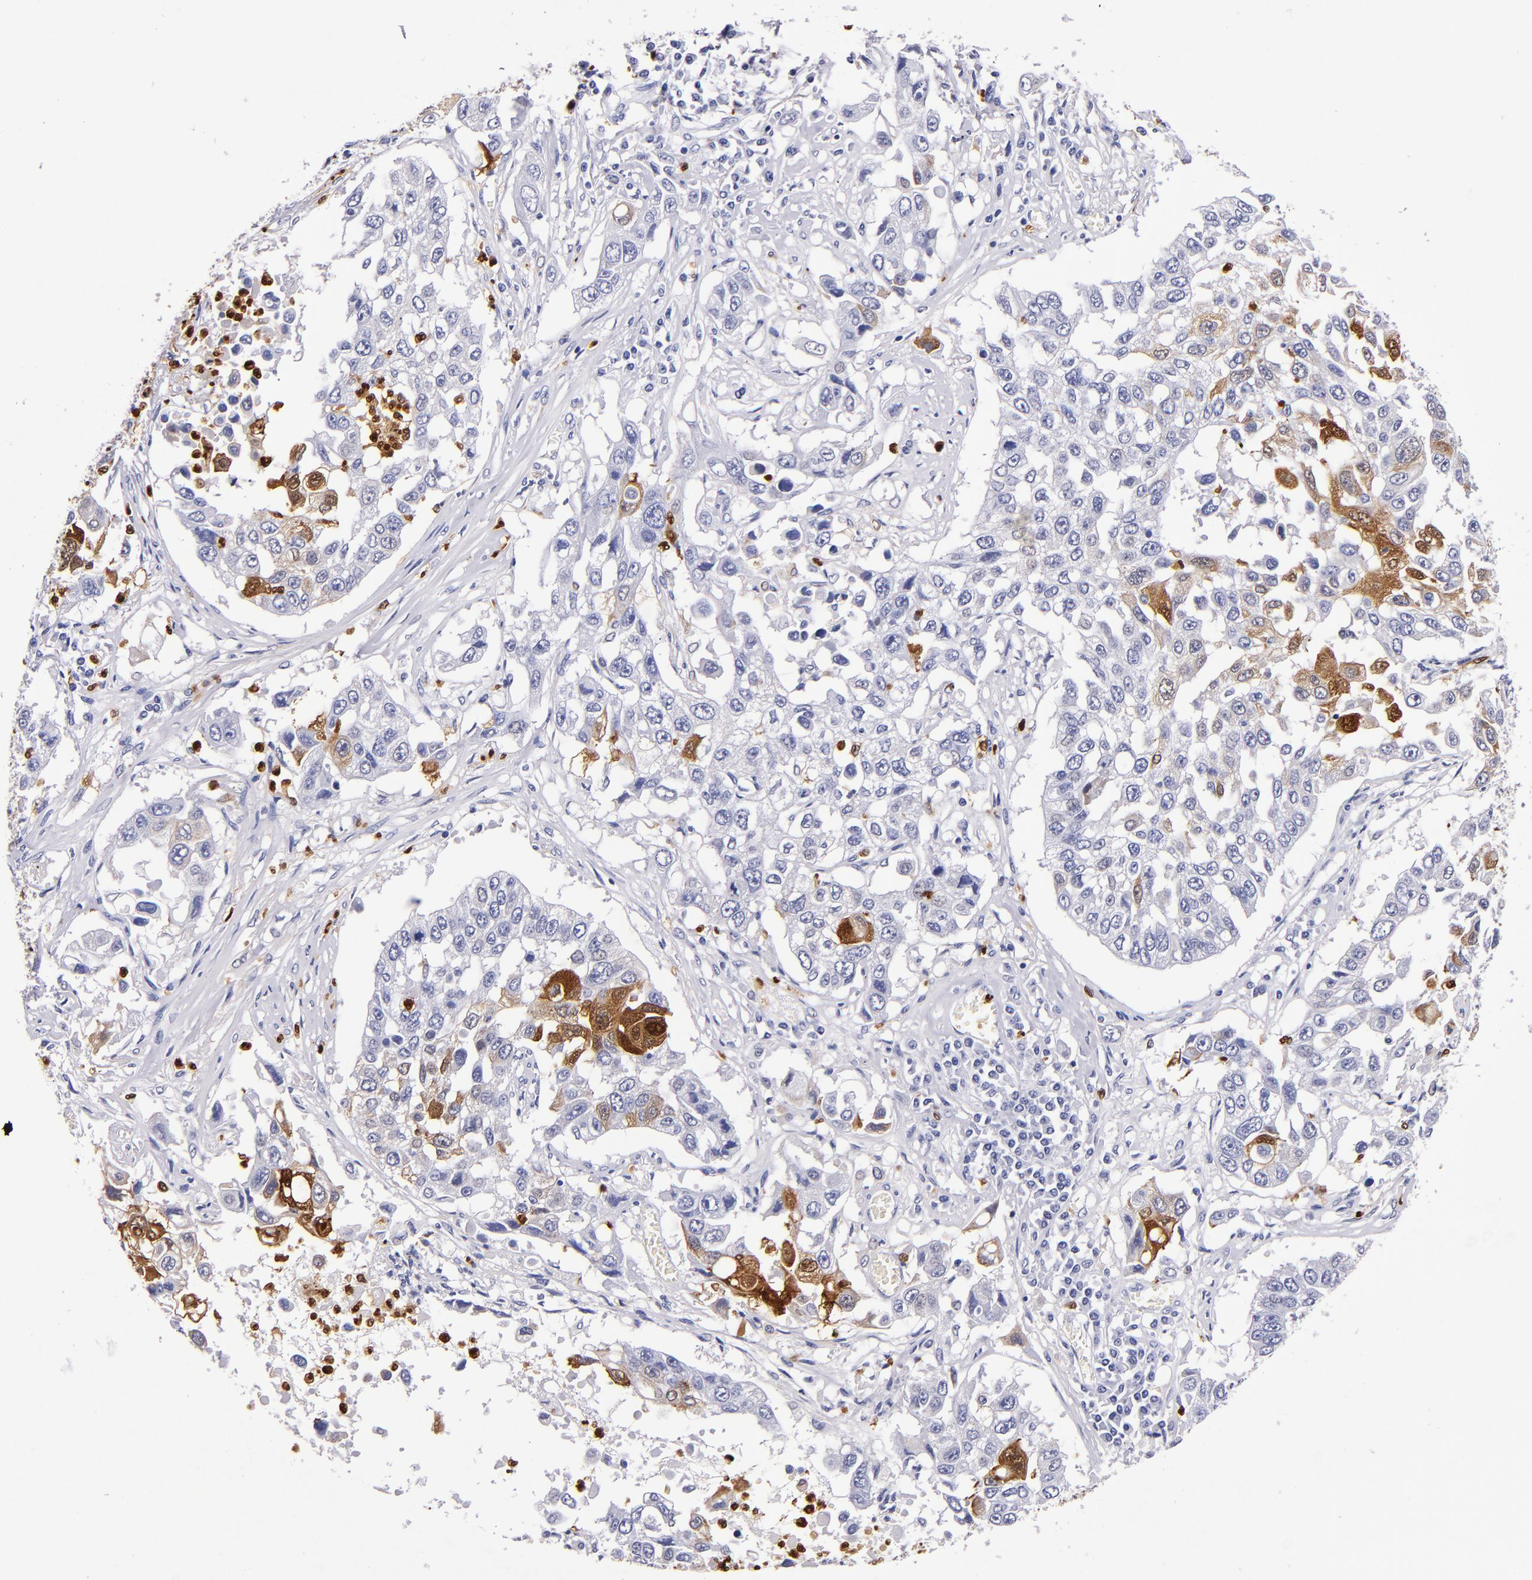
{"staining": {"intensity": "strong", "quantity": "<25%", "location": "cytoplasmic/membranous,nuclear"}, "tissue": "lung cancer", "cell_type": "Tumor cells", "image_type": "cancer", "snomed": [{"axis": "morphology", "description": "Squamous cell carcinoma, NOS"}, {"axis": "topography", "description": "Lung"}], "caption": "There is medium levels of strong cytoplasmic/membranous and nuclear positivity in tumor cells of lung cancer (squamous cell carcinoma), as demonstrated by immunohistochemical staining (brown color).", "gene": "S100A8", "patient": {"sex": "male", "age": 71}}